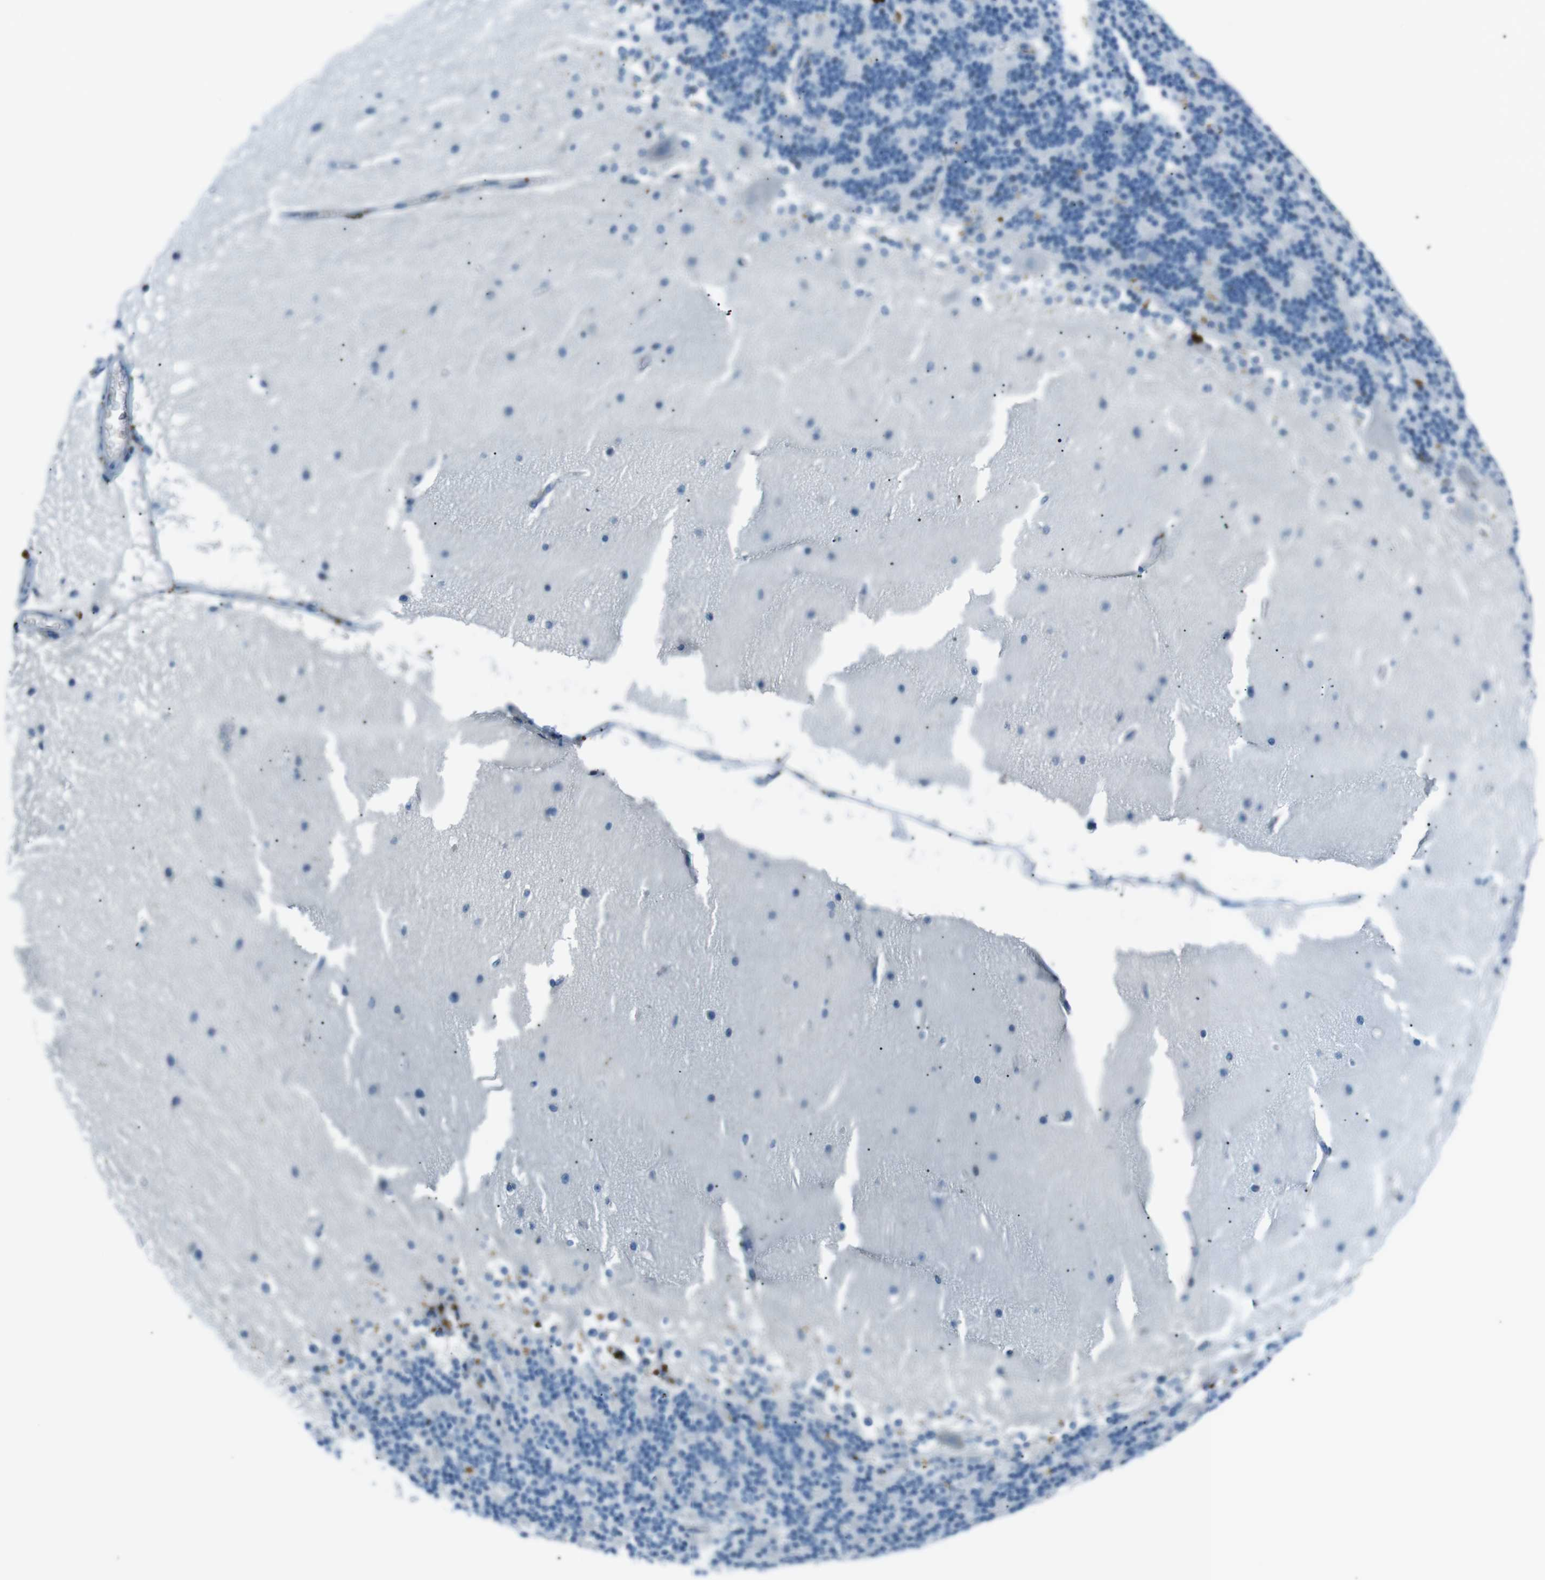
{"staining": {"intensity": "negative", "quantity": "none", "location": "none"}, "tissue": "cerebellum", "cell_type": "Cells in granular layer", "image_type": "normal", "snomed": [{"axis": "morphology", "description": "Normal tissue, NOS"}, {"axis": "topography", "description": "Cerebellum"}], "caption": "Cerebellum stained for a protein using immunohistochemistry (IHC) shows no positivity cells in granular layer.", "gene": "ST6GAL1", "patient": {"sex": "female", "age": 19}}